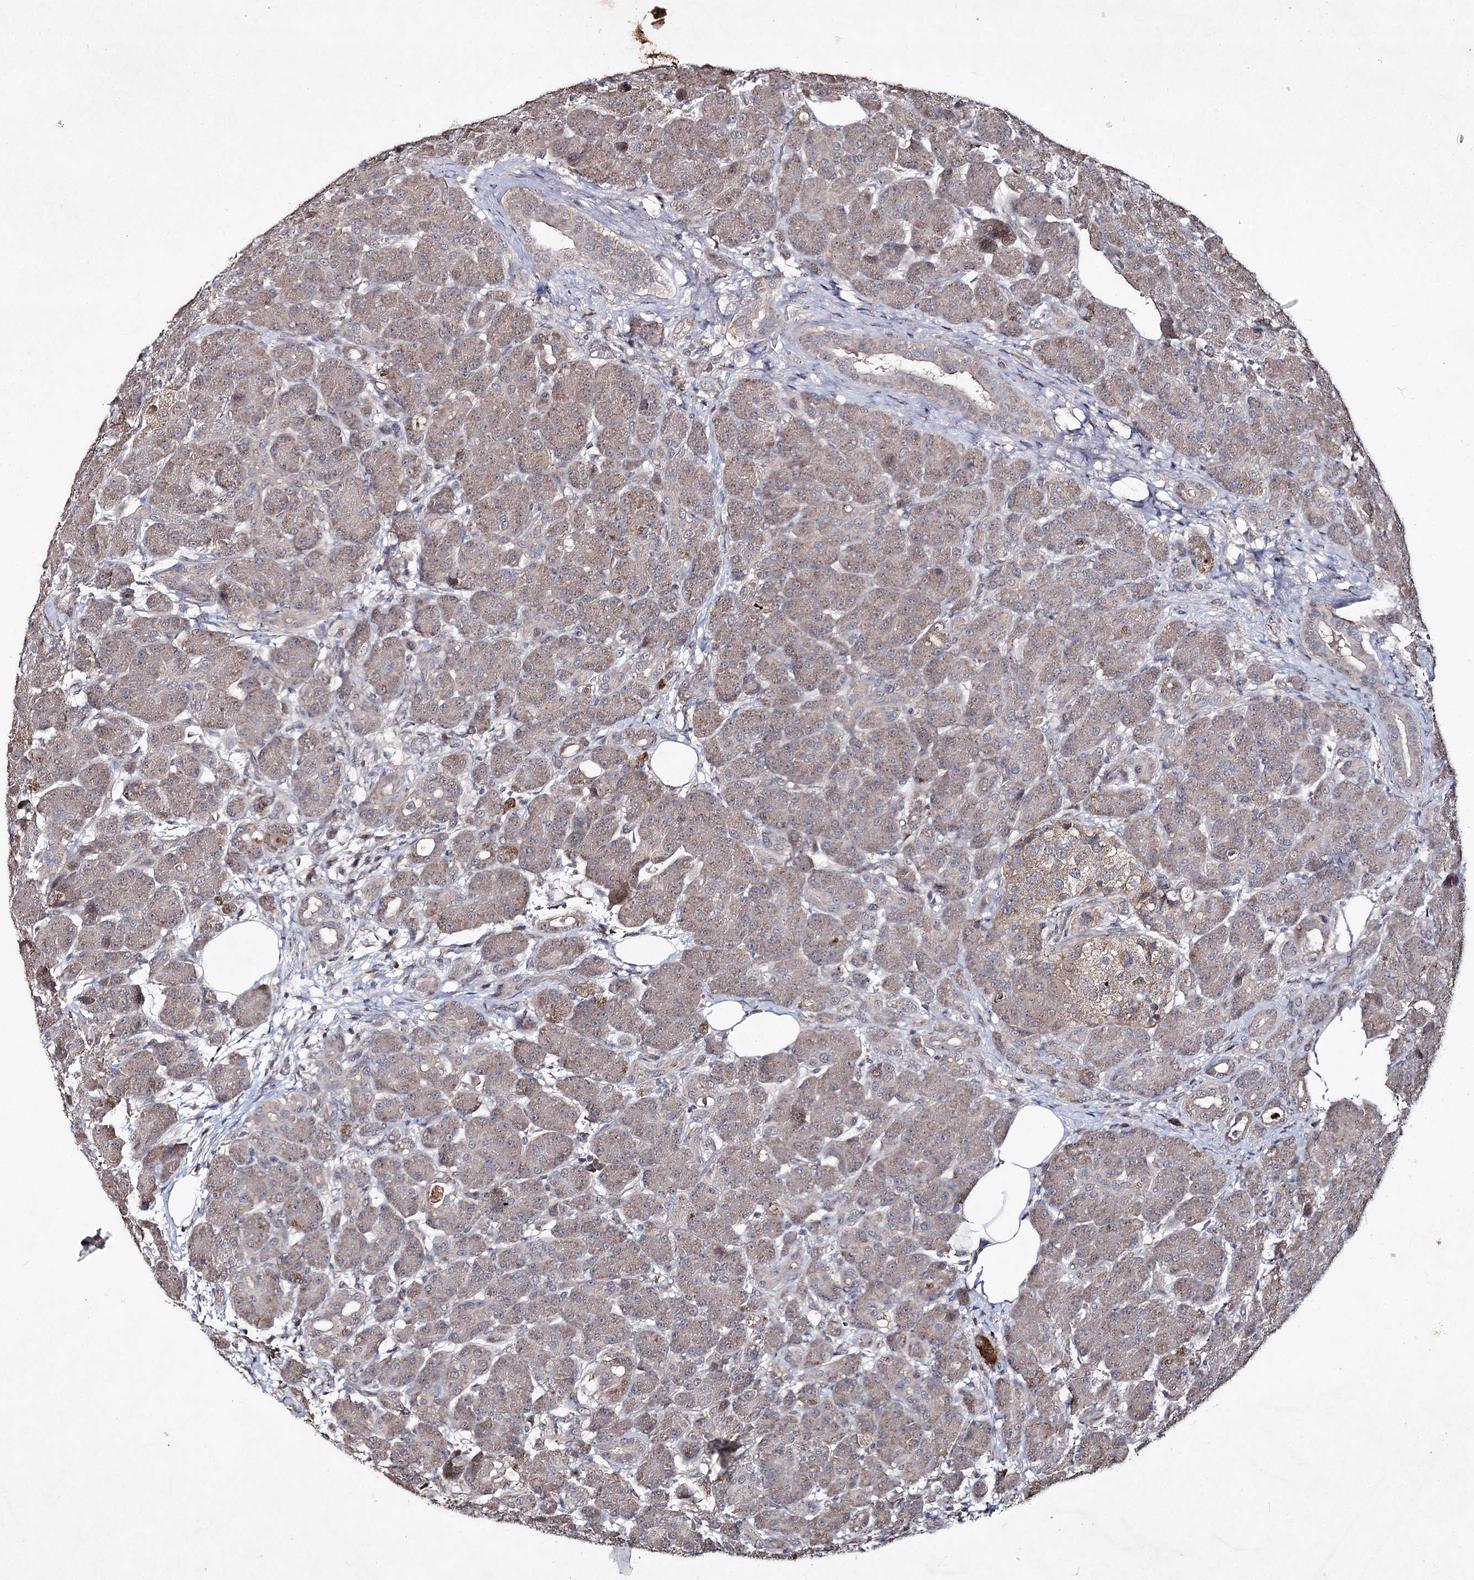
{"staining": {"intensity": "moderate", "quantity": ">75%", "location": "cytoplasmic/membranous"}, "tissue": "pancreas", "cell_type": "Exocrine glandular cells", "image_type": "normal", "snomed": [{"axis": "morphology", "description": "Normal tissue, NOS"}, {"axis": "topography", "description": "Pancreas"}], "caption": "A brown stain labels moderate cytoplasmic/membranous staining of a protein in exocrine glandular cells of benign human pancreas.", "gene": "SEMA4G", "patient": {"sex": "male", "age": 63}}